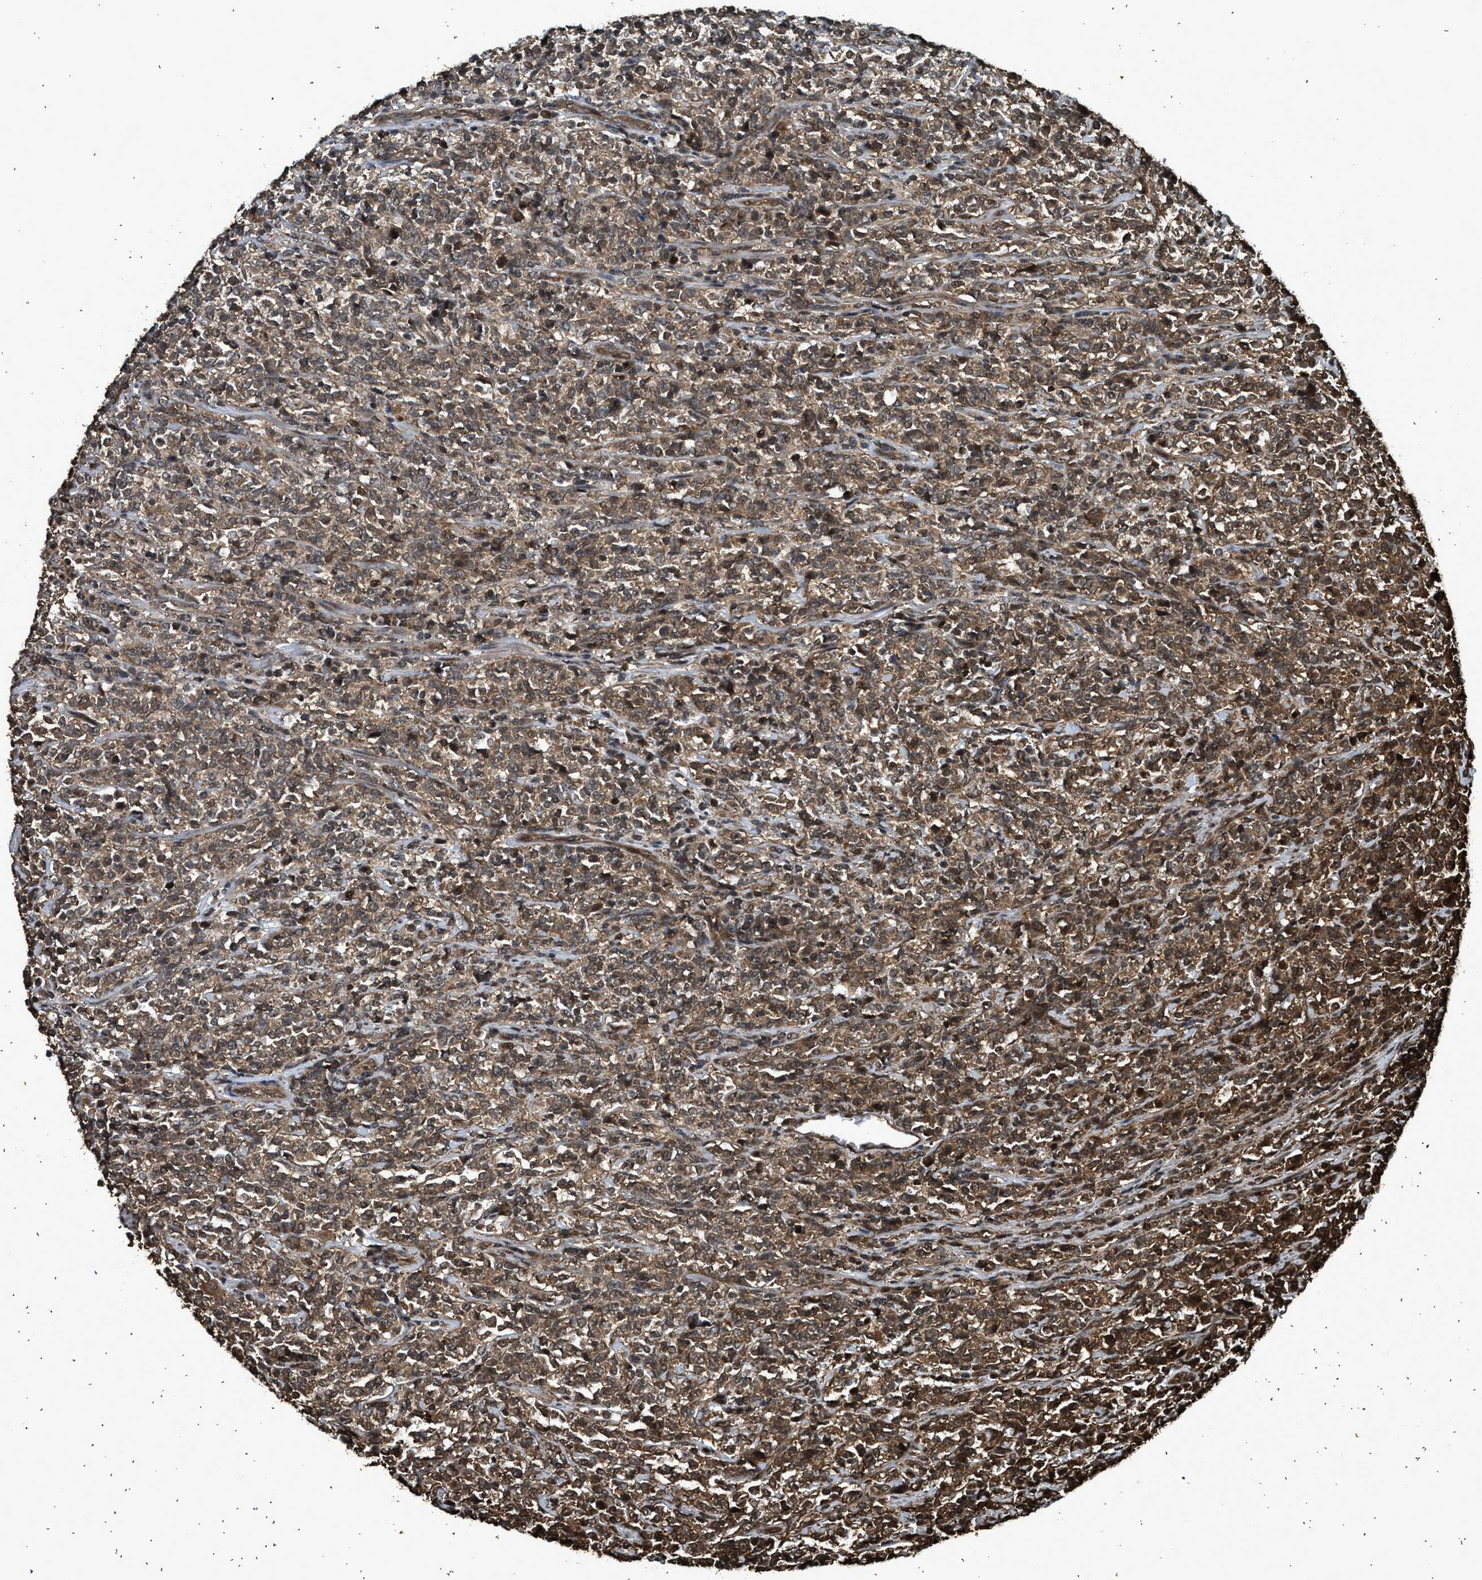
{"staining": {"intensity": "moderate", "quantity": ">75%", "location": "cytoplasmic/membranous"}, "tissue": "lymphoma", "cell_type": "Tumor cells", "image_type": "cancer", "snomed": [{"axis": "morphology", "description": "Malignant lymphoma, non-Hodgkin's type, High grade"}, {"axis": "topography", "description": "Soft tissue"}], "caption": "Protein expression analysis of lymphoma demonstrates moderate cytoplasmic/membranous positivity in approximately >75% of tumor cells.", "gene": "MYBL2", "patient": {"sex": "male", "age": 18}}